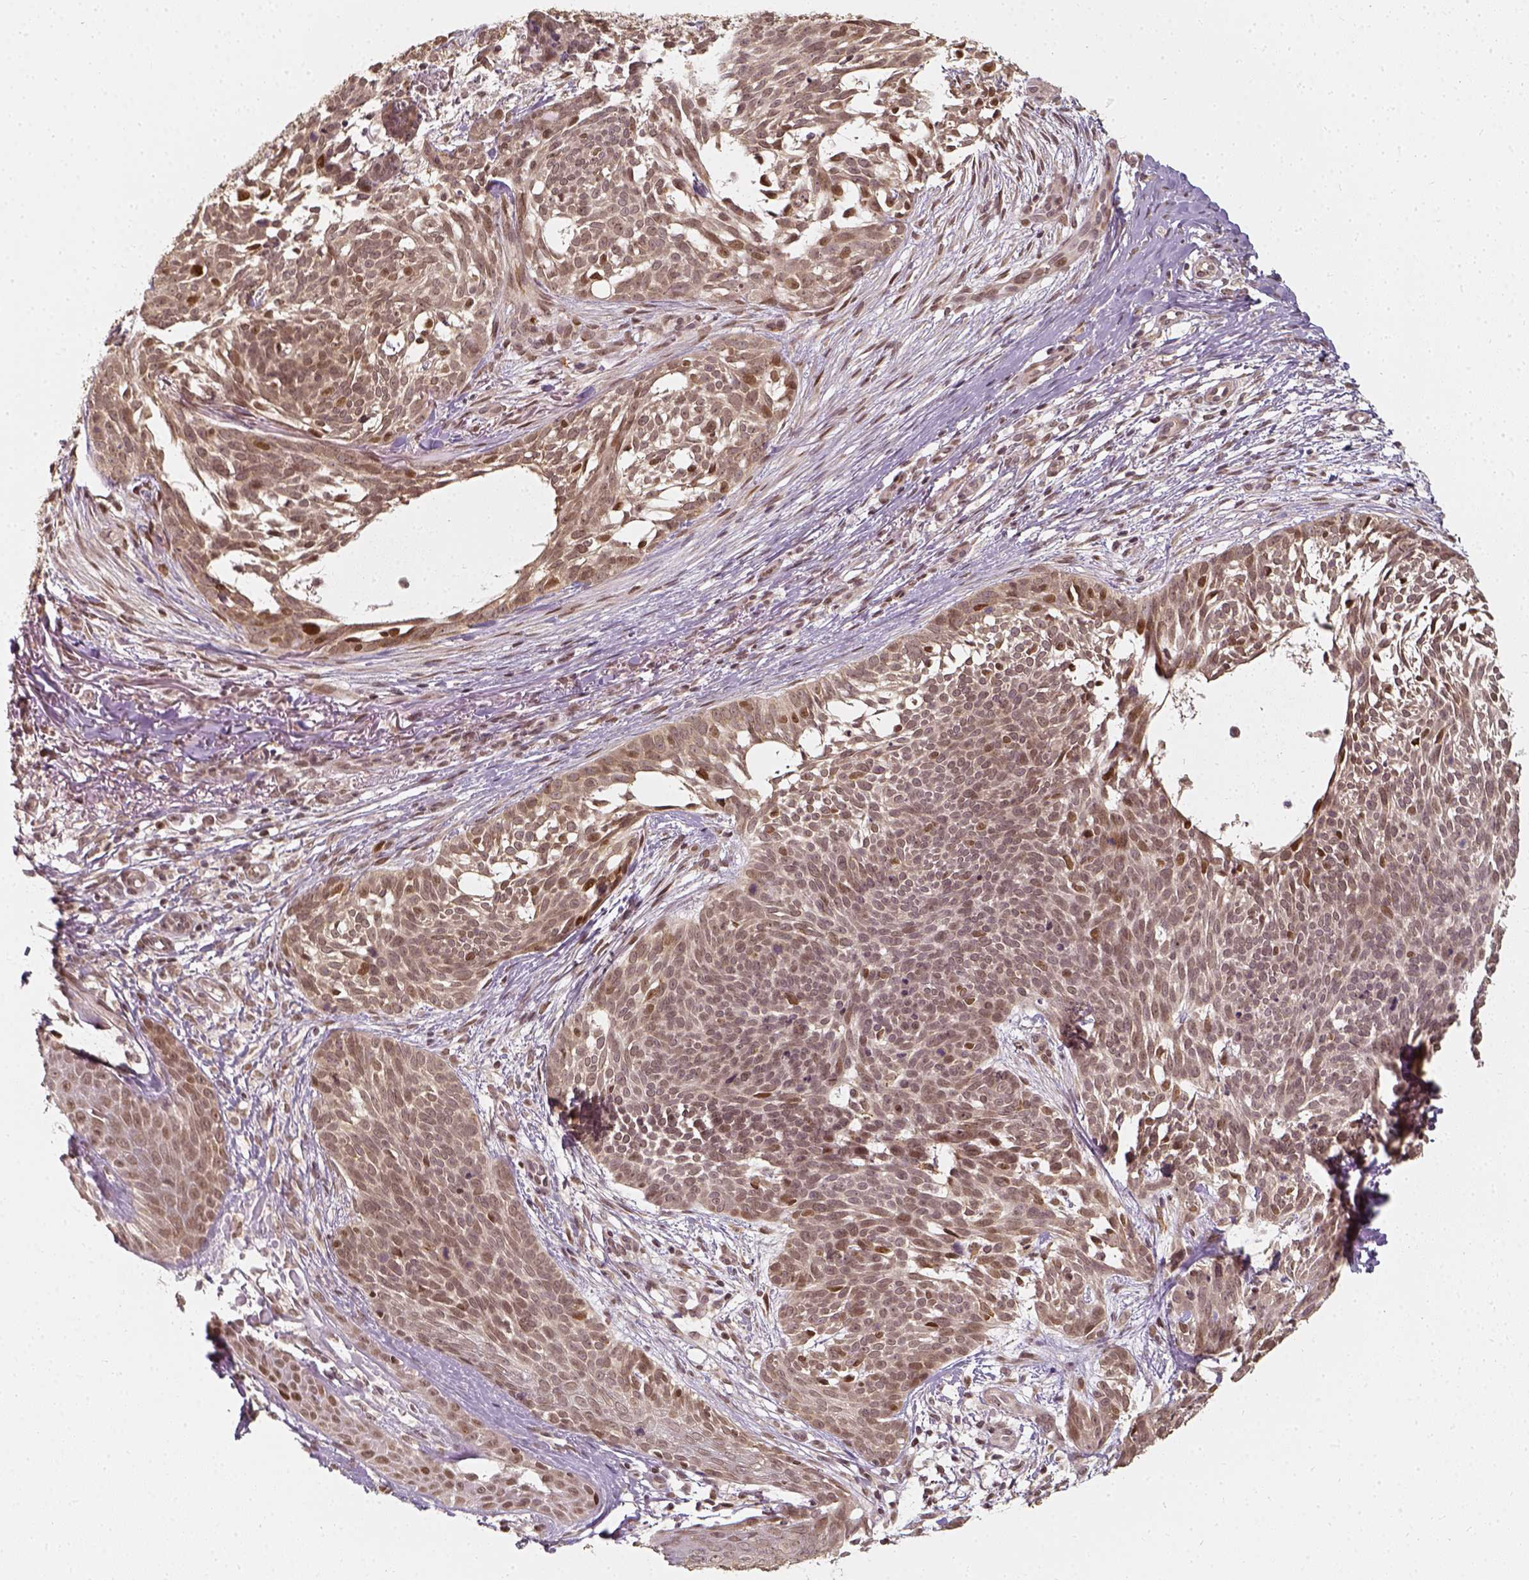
{"staining": {"intensity": "weak", "quantity": ">75%", "location": "cytoplasmic/membranous,nuclear"}, "tissue": "skin cancer", "cell_type": "Tumor cells", "image_type": "cancer", "snomed": [{"axis": "morphology", "description": "Basal cell carcinoma"}, {"axis": "topography", "description": "Skin"}], "caption": "DAB immunohistochemical staining of human skin cancer reveals weak cytoplasmic/membranous and nuclear protein positivity in approximately >75% of tumor cells. The protein of interest is stained brown, and the nuclei are stained in blue (DAB IHC with brightfield microscopy, high magnification).", "gene": "ZMAT3", "patient": {"sex": "male", "age": 88}}